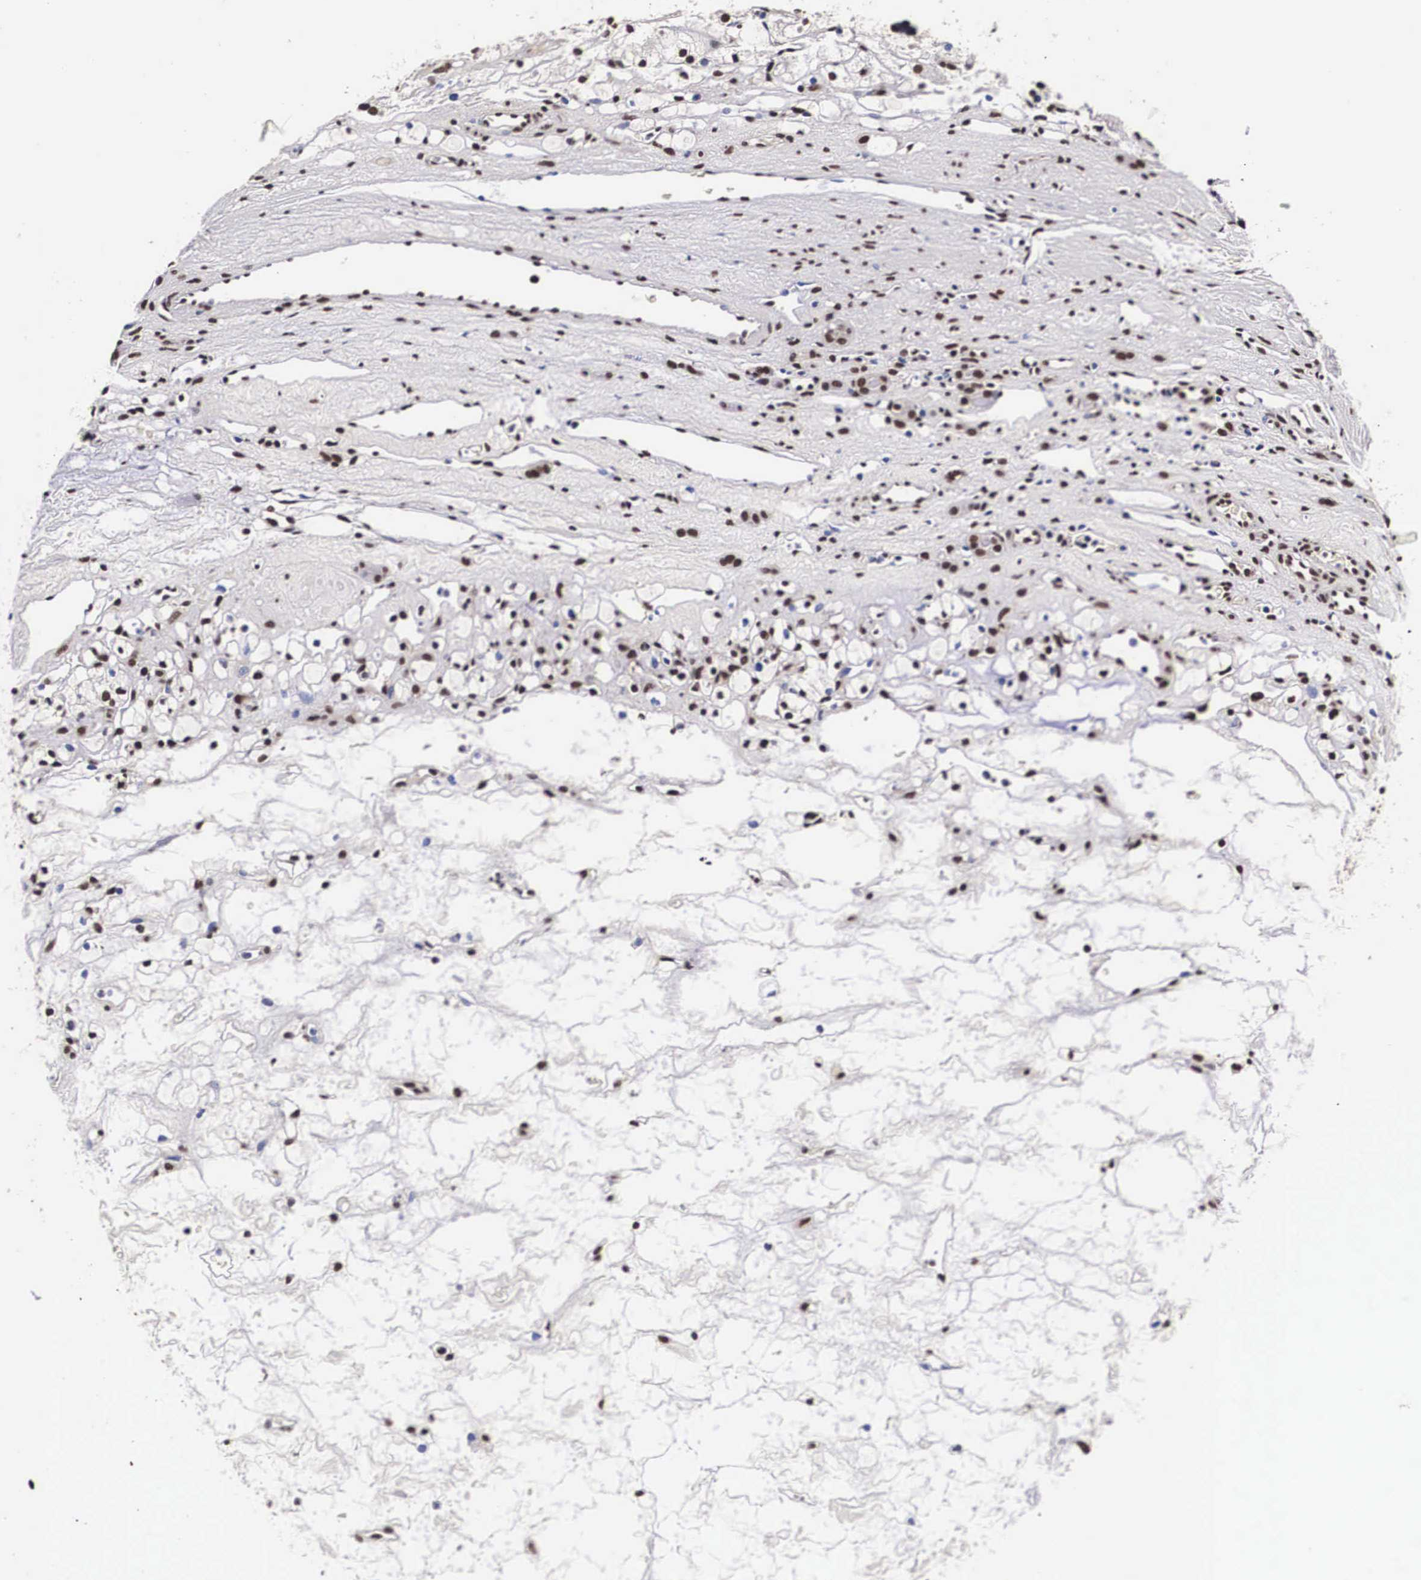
{"staining": {"intensity": "moderate", "quantity": "25%-75%", "location": "nuclear"}, "tissue": "renal cancer", "cell_type": "Tumor cells", "image_type": "cancer", "snomed": [{"axis": "morphology", "description": "Adenocarcinoma, NOS"}, {"axis": "topography", "description": "Kidney"}], "caption": "A high-resolution photomicrograph shows immunohistochemistry staining of adenocarcinoma (renal), which exhibits moderate nuclear positivity in approximately 25%-75% of tumor cells.", "gene": "PABPN1", "patient": {"sex": "female", "age": 60}}